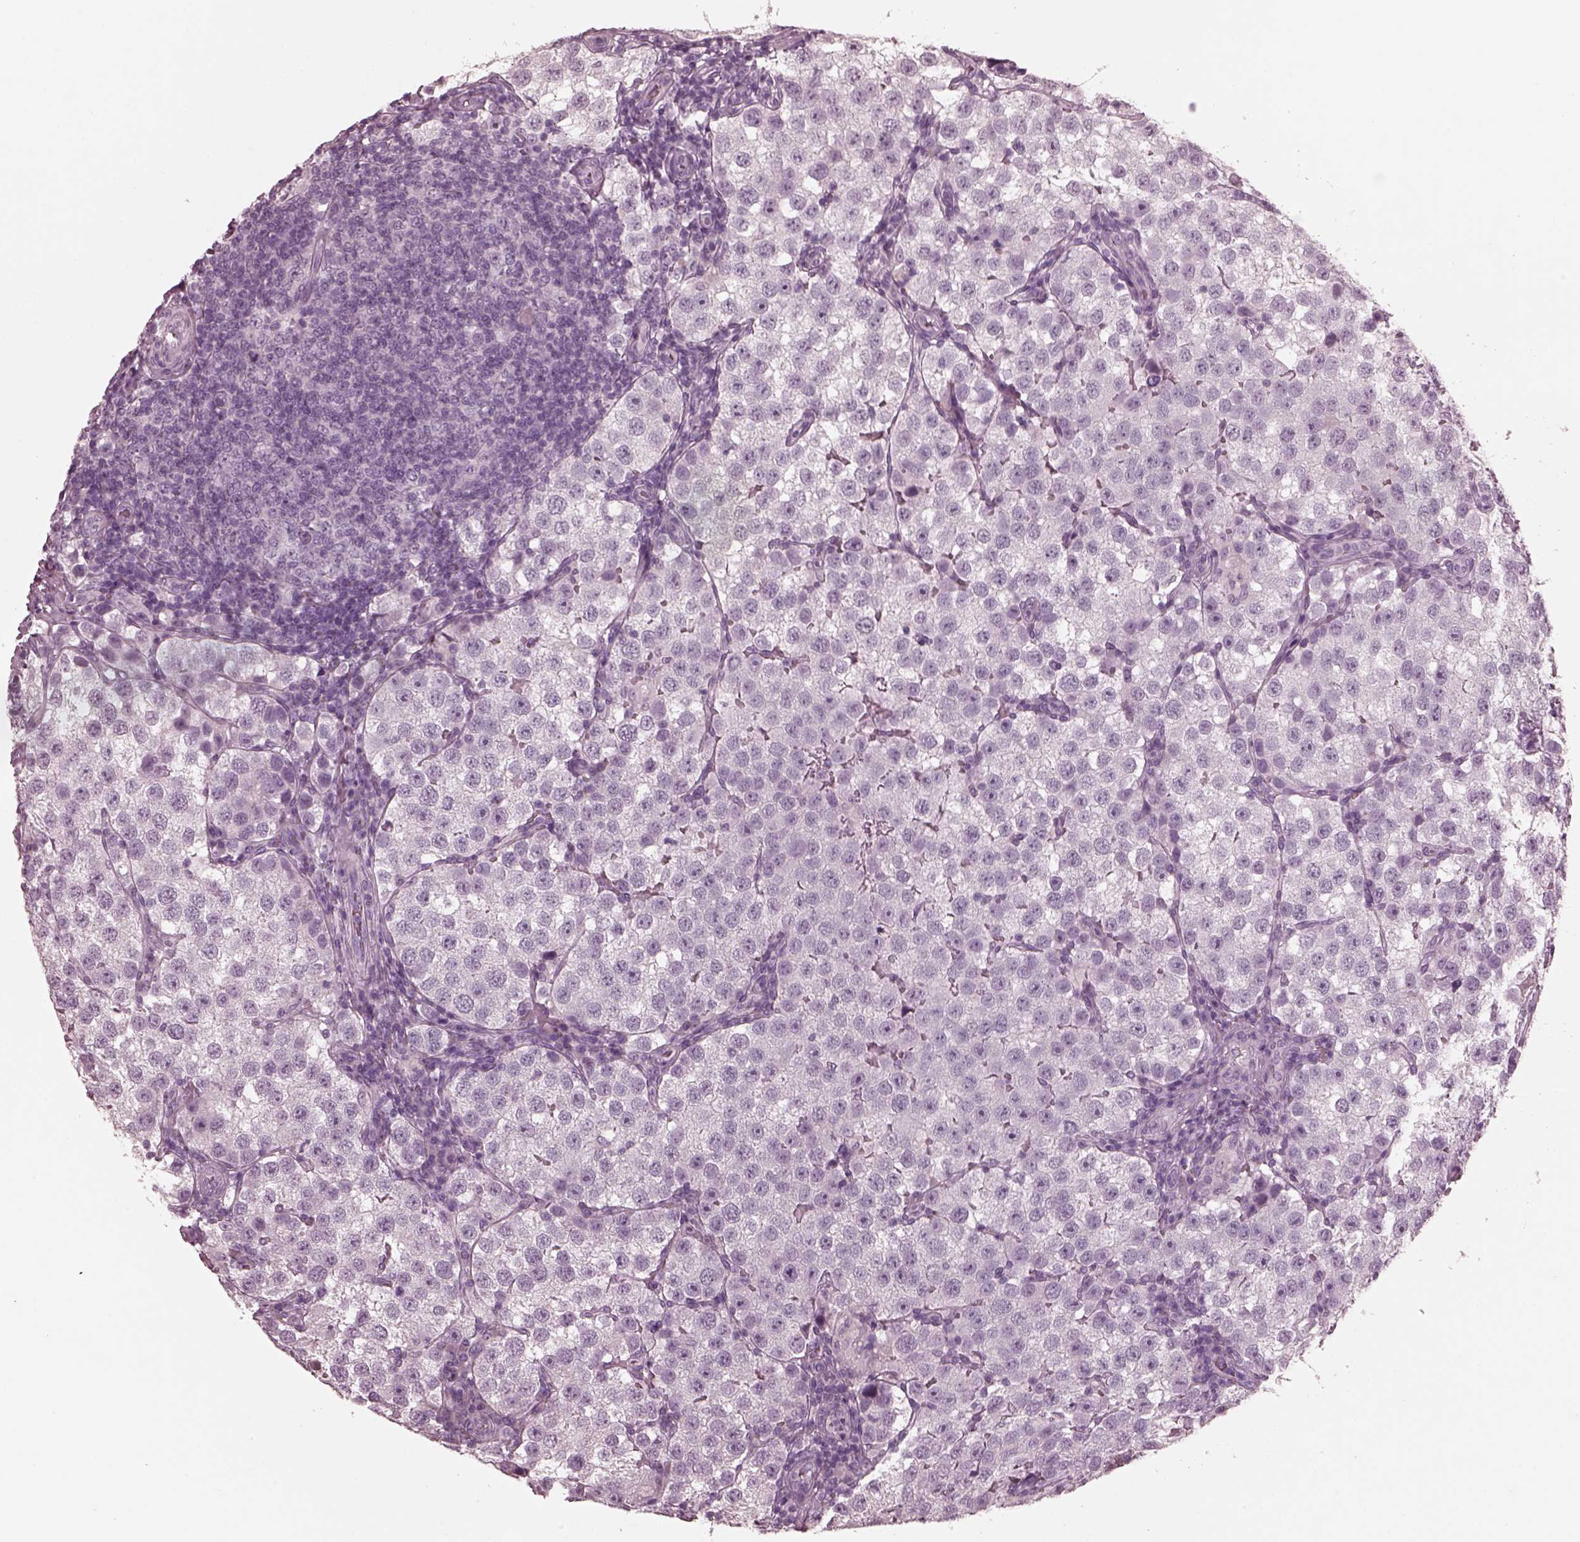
{"staining": {"intensity": "negative", "quantity": "none", "location": "none"}, "tissue": "testis cancer", "cell_type": "Tumor cells", "image_type": "cancer", "snomed": [{"axis": "morphology", "description": "Seminoma, NOS"}, {"axis": "topography", "description": "Testis"}], "caption": "DAB immunohistochemical staining of seminoma (testis) demonstrates no significant expression in tumor cells.", "gene": "CGA", "patient": {"sex": "male", "age": 37}}